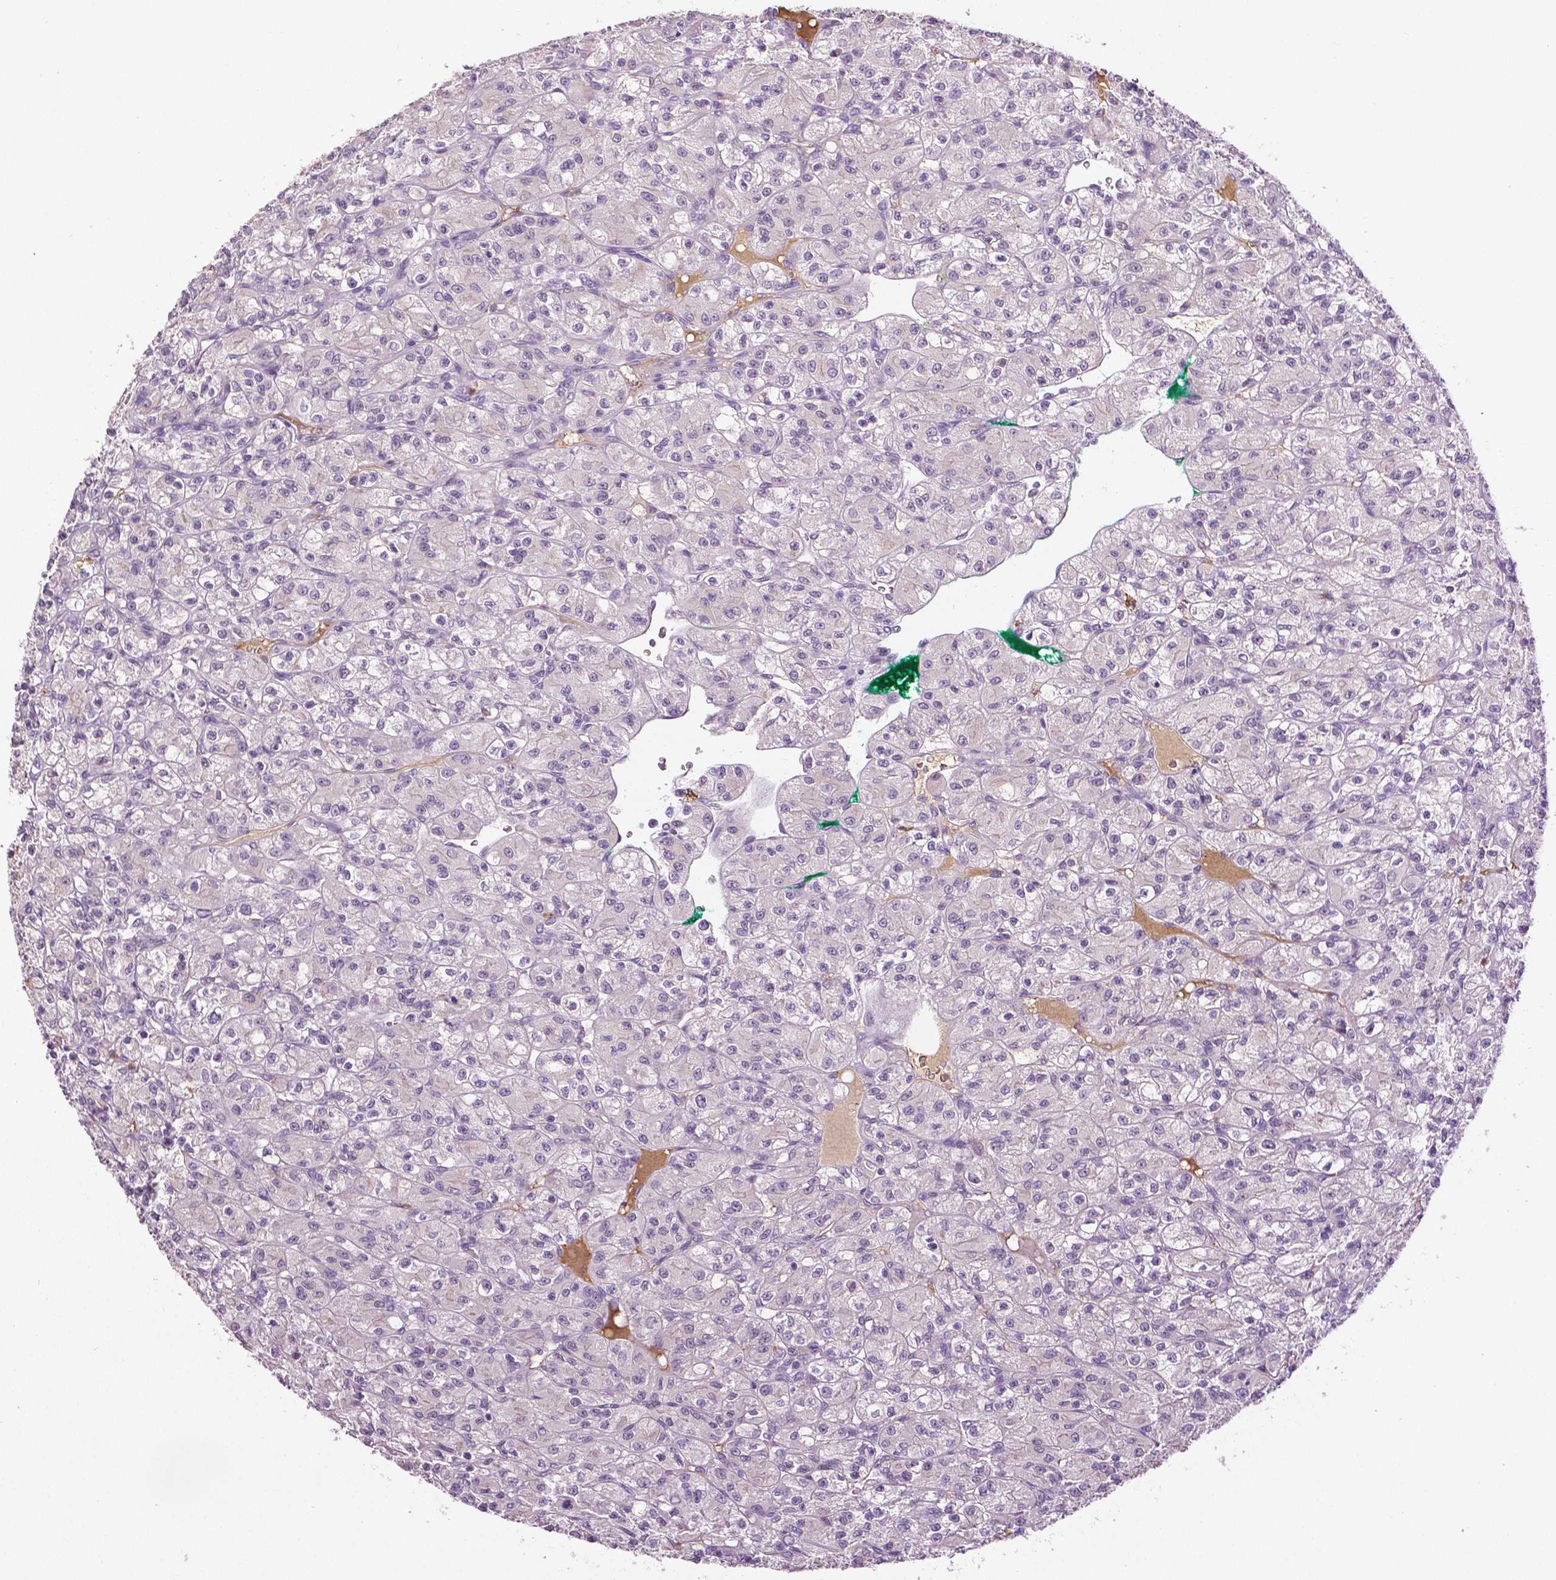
{"staining": {"intensity": "negative", "quantity": "none", "location": "none"}, "tissue": "renal cancer", "cell_type": "Tumor cells", "image_type": "cancer", "snomed": [{"axis": "morphology", "description": "Adenocarcinoma, NOS"}, {"axis": "topography", "description": "Kidney"}], "caption": "Immunohistochemistry (IHC) image of human adenocarcinoma (renal) stained for a protein (brown), which exhibits no positivity in tumor cells.", "gene": "PTPN5", "patient": {"sex": "female", "age": 70}}